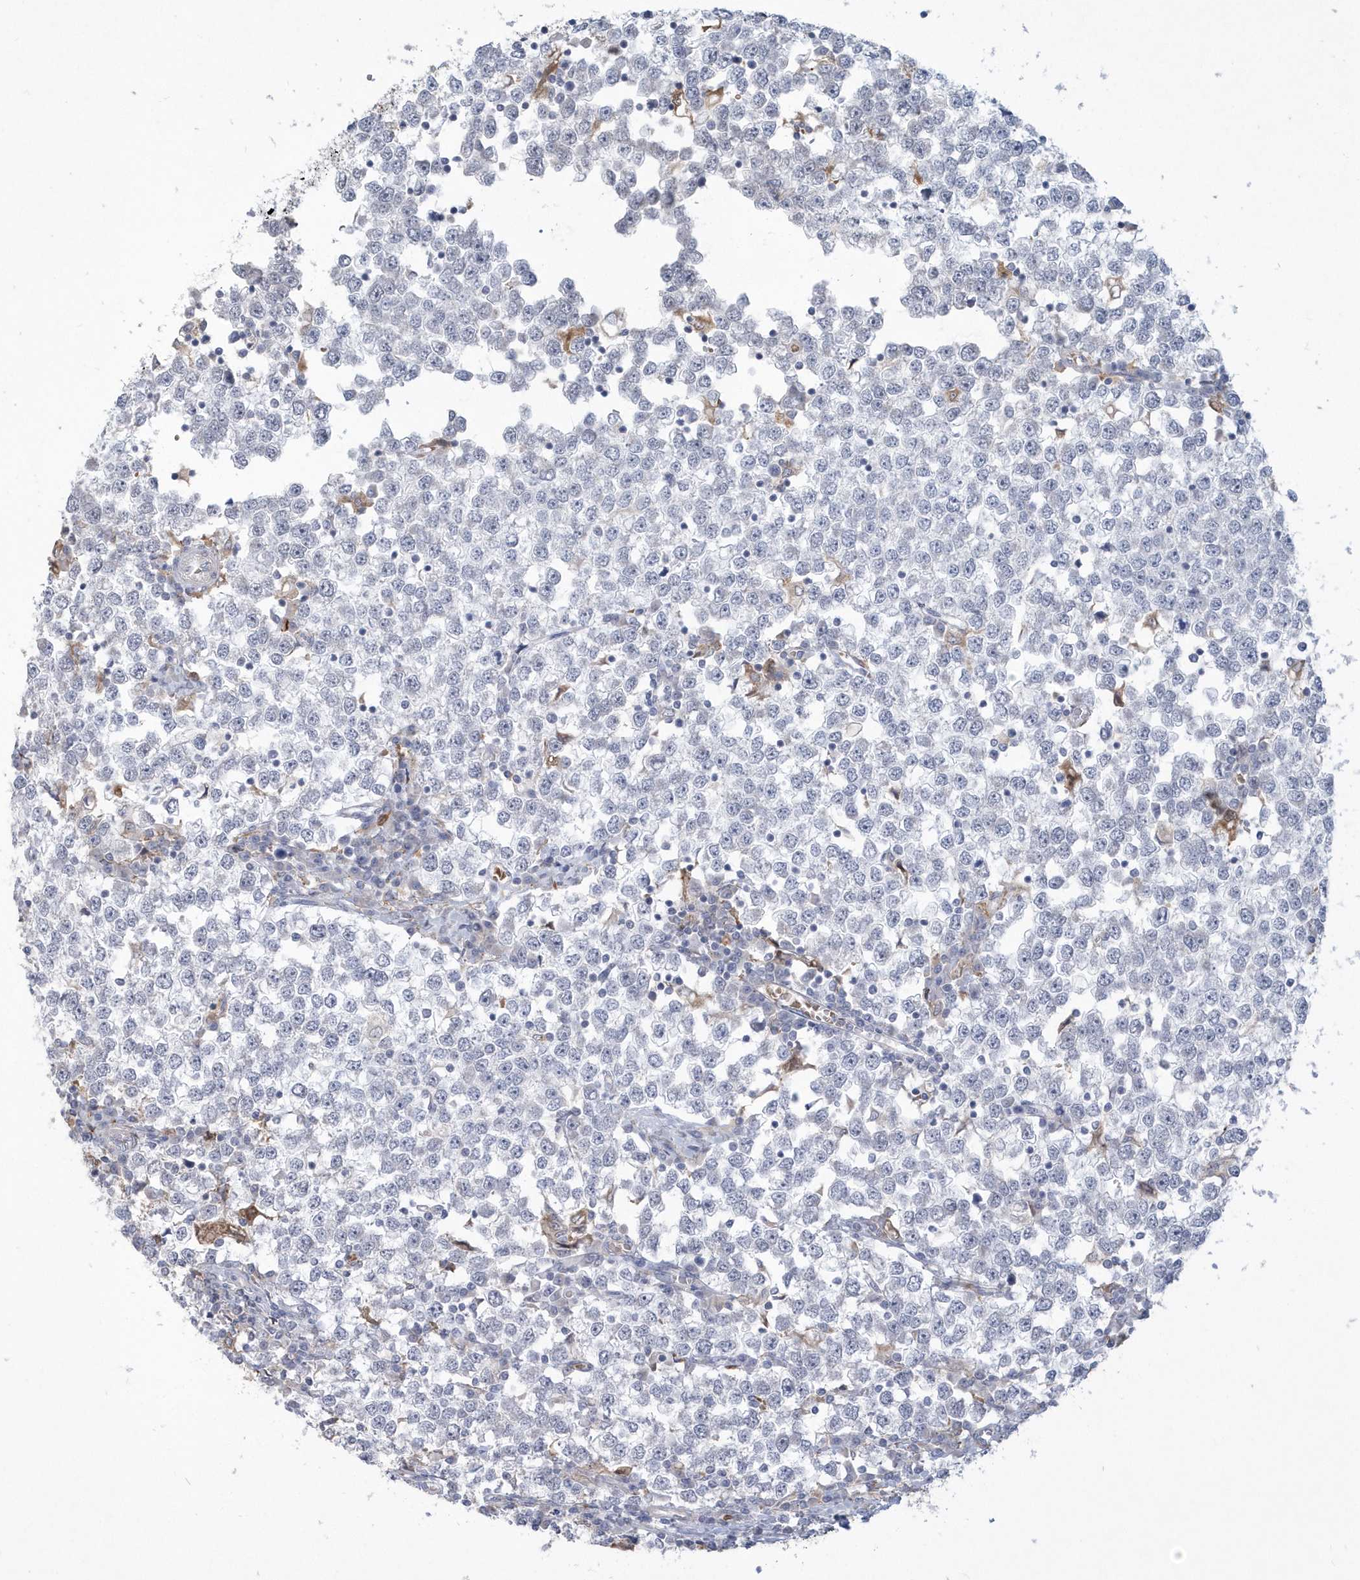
{"staining": {"intensity": "negative", "quantity": "none", "location": "none"}, "tissue": "testis cancer", "cell_type": "Tumor cells", "image_type": "cancer", "snomed": [{"axis": "morphology", "description": "Seminoma, NOS"}, {"axis": "topography", "description": "Testis"}], "caption": "An image of human testis seminoma is negative for staining in tumor cells. The staining was performed using DAB to visualize the protein expression in brown, while the nuclei were stained in blue with hematoxylin (Magnification: 20x).", "gene": "TSPEAR", "patient": {"sex": "male", "age": 65}}